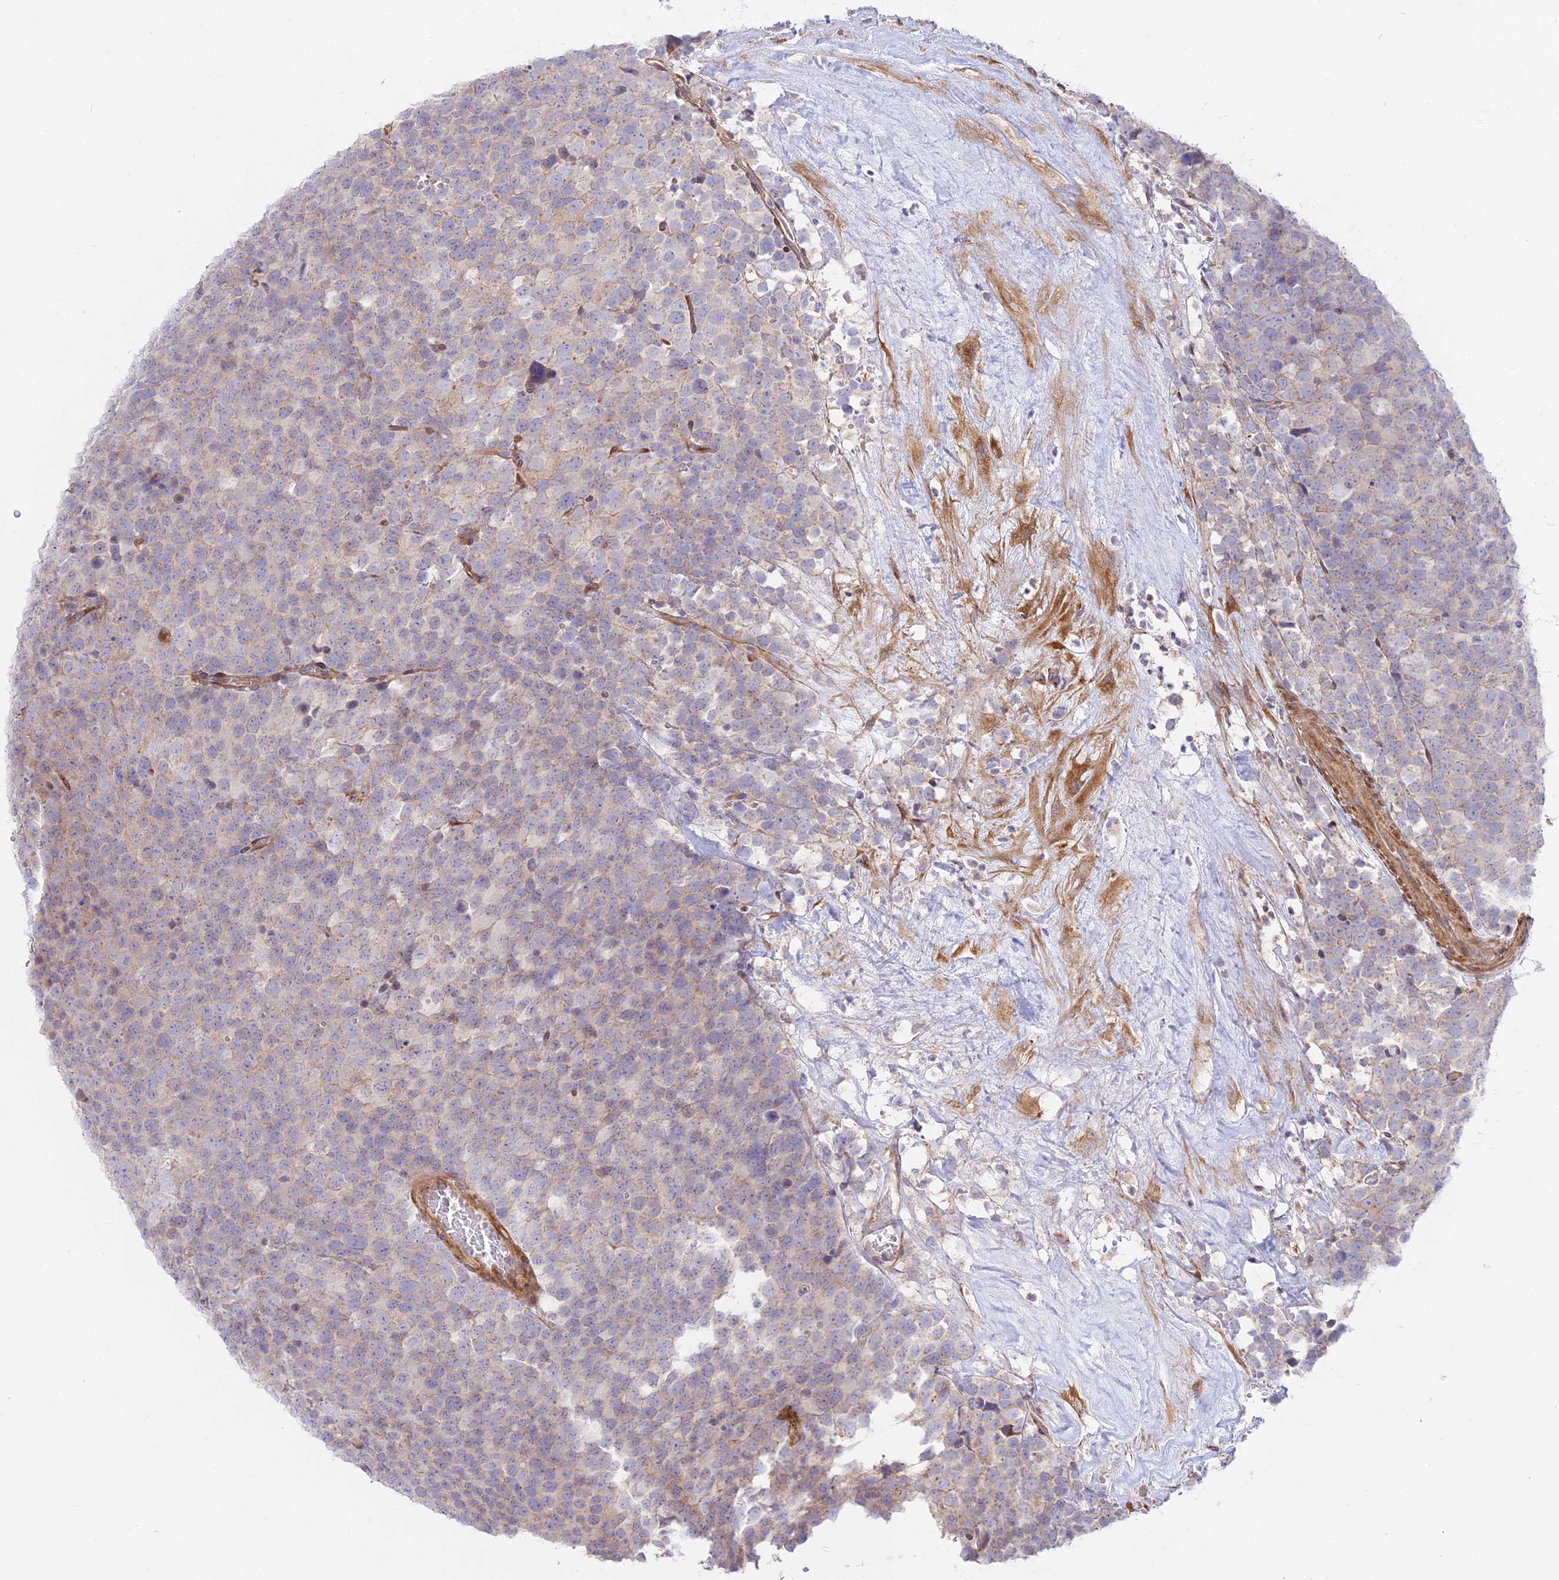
{"staining": {"intensity": "negative", "quantity": "none", "location": "none"}, "tissue": "testis cancer", "cell_type": "Tumor cells", "image_type": "cancer", "snomed": [{"axis": "morphology", "description": "Seminoma, NOS"}, {"axis": "topography", "description": "Testis"}], "caption": "Immunohistochemistry histopathology image of neoplastic tissue: testis cancer (seminoma) stained with DAB demonstrates no significant protein expression in tumor cells.", "gene": "KCNAB1", "patient": {"sex": "male", "age": 71}}